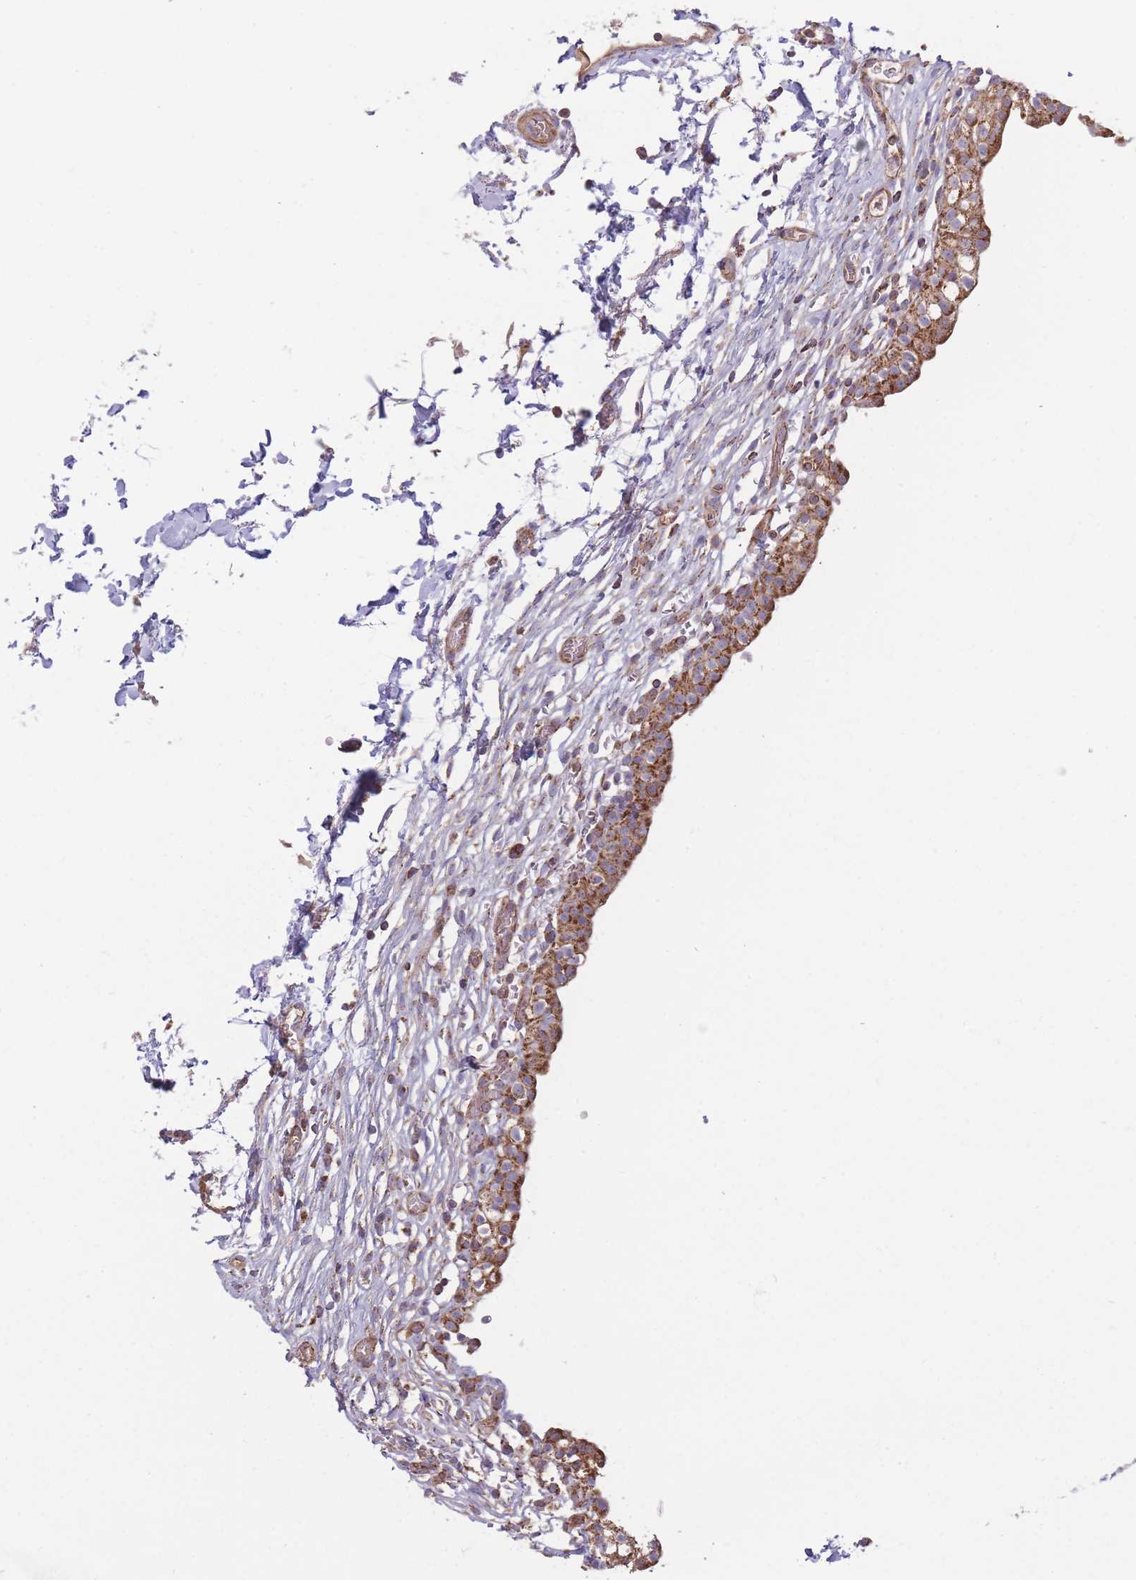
{"staining": {"intensity": "strong", "quantity": ">75%", "location": "cytoplasmic/membranous"}, "tissue": "urinary bladder", "cell_type": "Urothelial cells", "image_type": "normal", "snomed": [{"axis": "morphology", "description": "Normal tissue, NOS"}, {"axis": "topography", "description": "Urinary bladder"}, {"axis": "topography", "description": "Peripheral nerve tissue"}], "caption": "DAB (3,3'-diaminobenzidine) immunohistochemical staining of normal human urinary bladder exhibits strong cytoplasmic/membranous protein expression in about >75% of urothelial cells.", "gene": "KIF16B", "patient": {"sex": "male", "age": 55}}